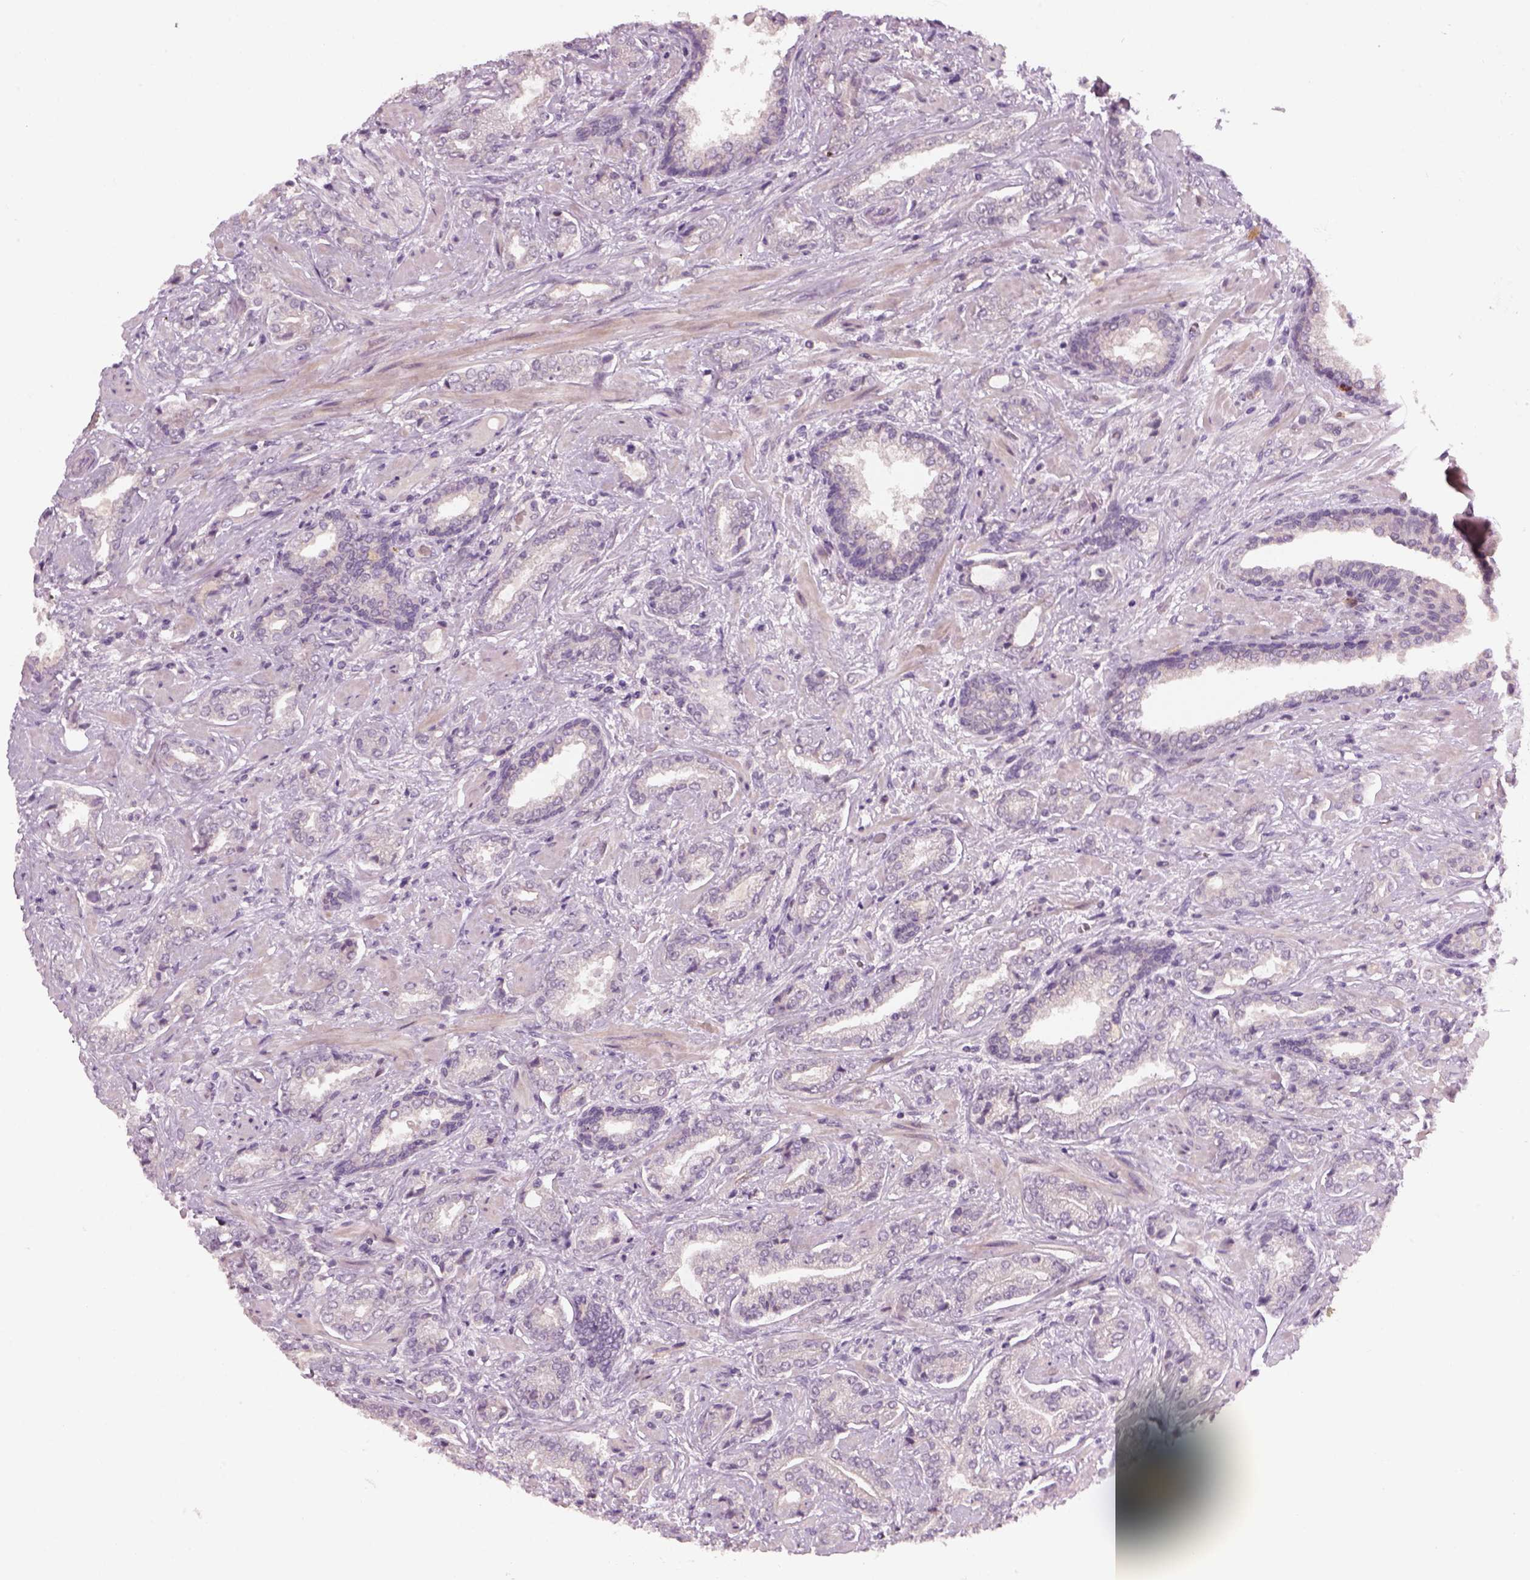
{"staining": {"intensity": "negative", "quantity": "none", "location": "none"}, "tissue": "prostate cancer", "cell_type": "Tumor cells", "image_type": "cancer", "snomed": [{"axis": "morphology", "description": "Adenocarcinoma, Low grade"}, {"axis": "topography", "description": "Prostate"}], "caption": "Prostate cancer (low-grade adenocarcinoma) was stained to show a protein in brown. There is no significant positivity in tumor cells. (DAB (3,3'-diaminobenzidine) immunohistochemistry with hematoxylin counter stain).", "gene": "GDNF", "patient": {"sex": "male", "age": 61}}